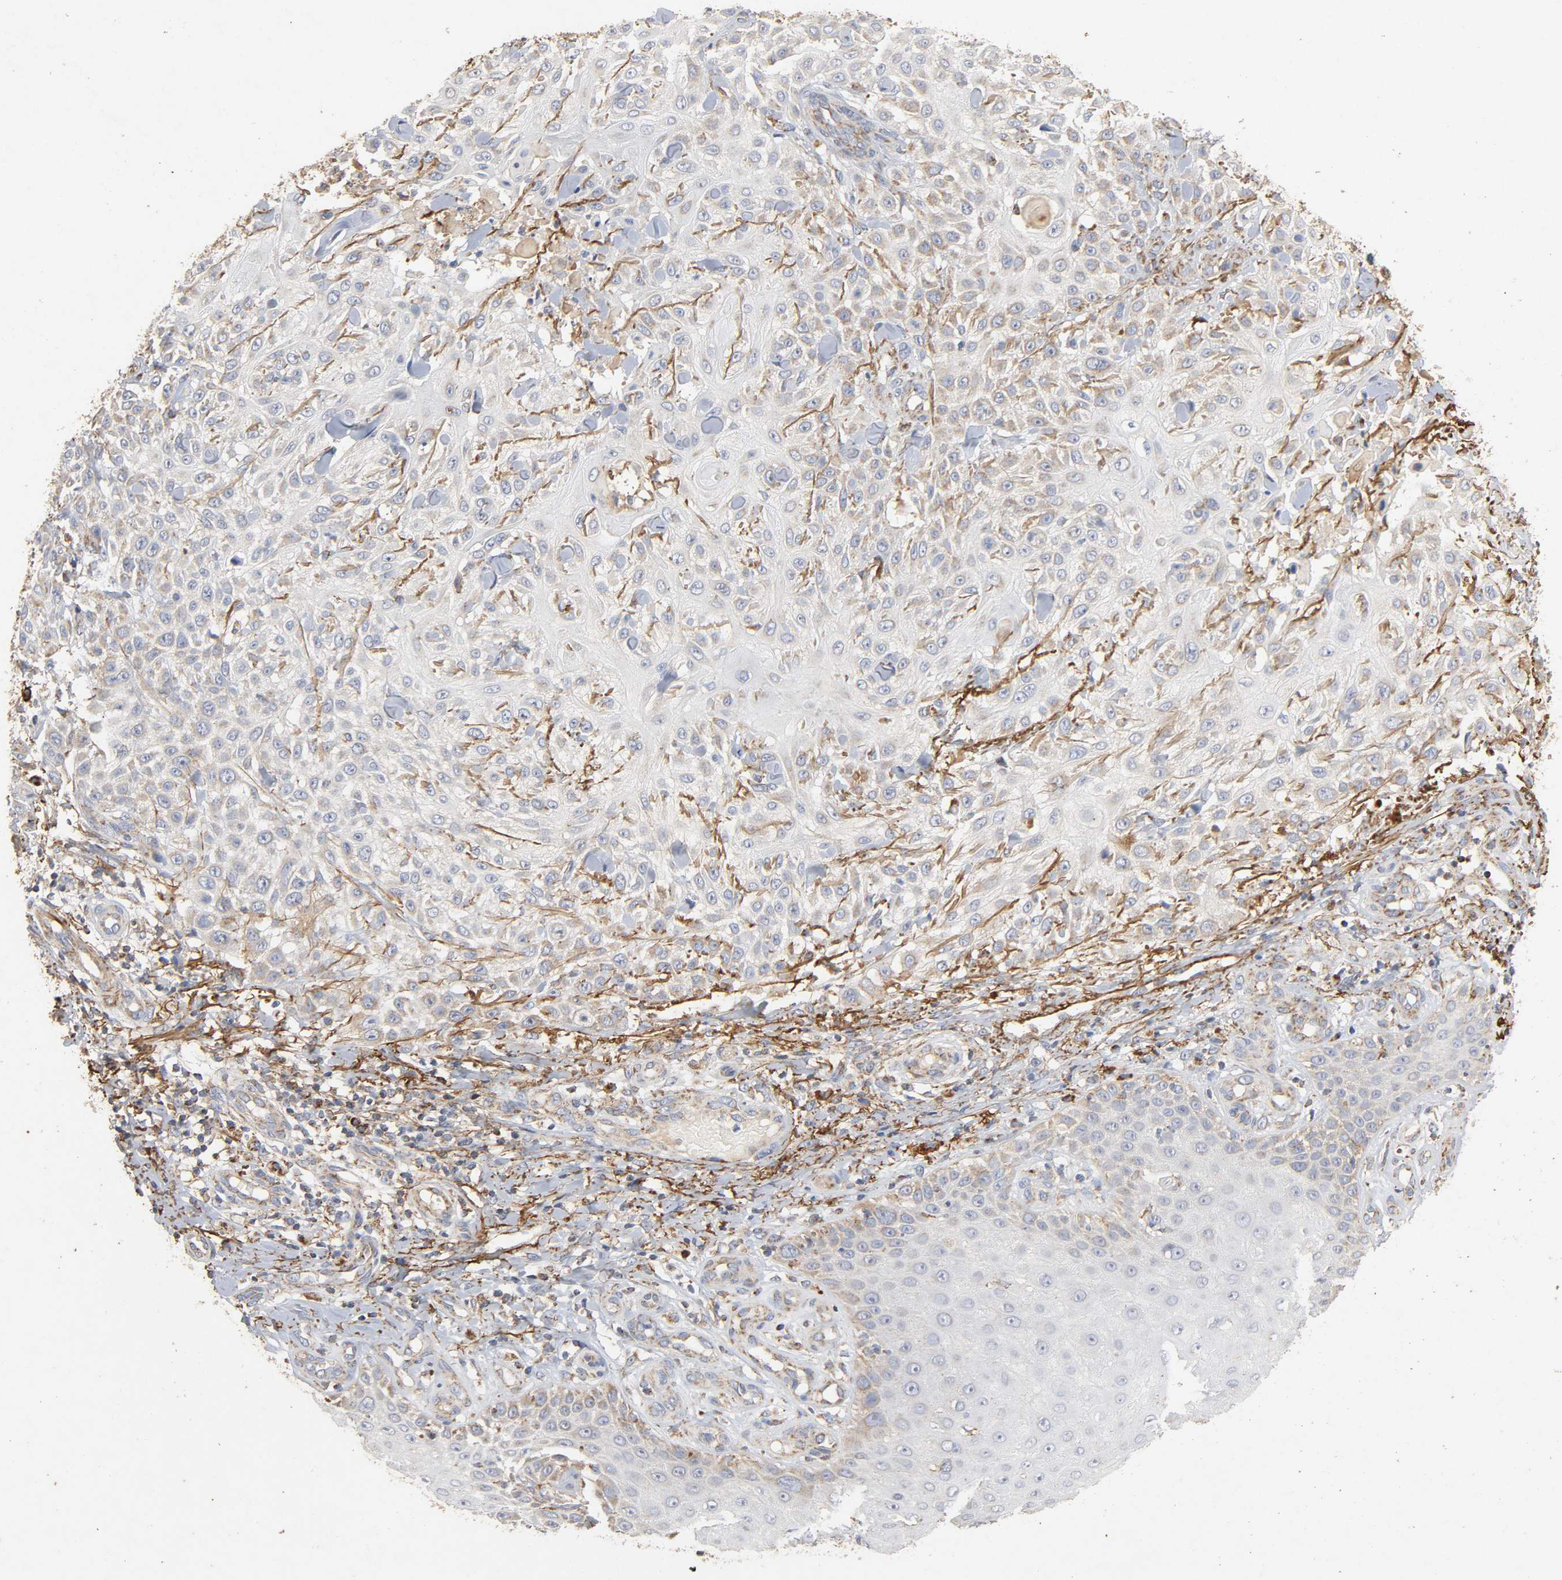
{"staining": {"intensity": "moderate", "quantity": ">75%", "location": "cytoplasmic/membranous"}, "tissue": "skin cancer", "cell_type": "Tumor cells", "image_type": "cancer", "snomed": [{"axis": "morphology", "description": "Squamous cell carcinoma, NOS"}, {"axis": "topography", "description": "Skin"}], "caption": "Immunohistochemistry (IHC) (DAB (3,3'-diaminobenzidine)) staining of human squamous cell carcinoma (skin) displays moderate cytoplasmic/membranous protein staining in about >75% of tumor cells.", "gene": "NDUFS3", "patient": {"sex": "female", "age": 42}}